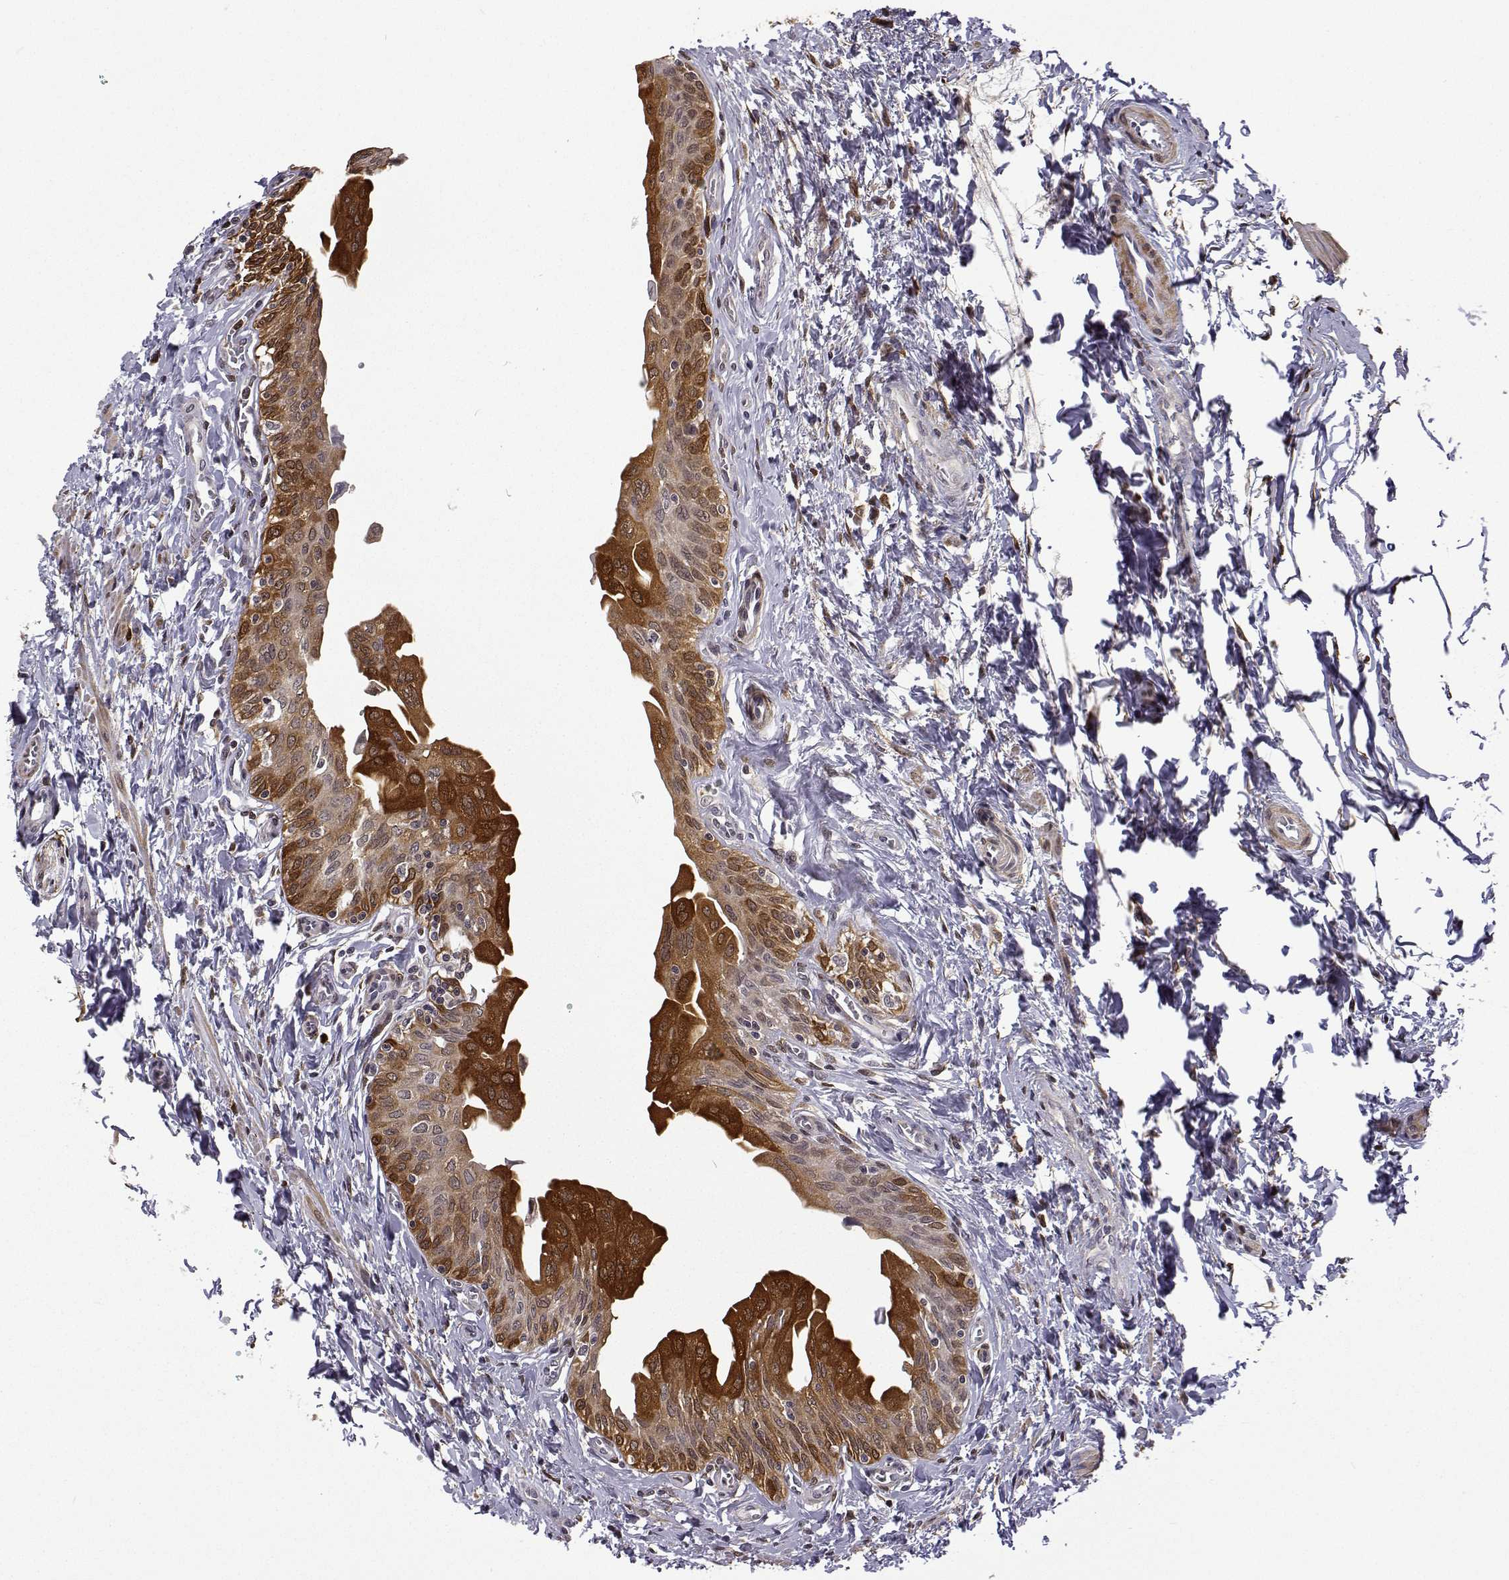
{"staining": {"intensity": "strong", "quantity": ">75%", "location": "cytoplasmic/membranous"}, "tissue": "urinary bladder", "cell_type": "Urothelial cells", "image_type": "normal", "snomed": [{"axis": "morphology", "description": "Normal tissue, NOS"}, {"axis": "topography", "description": "Urinary bladder"}], "caption": "Protein staining reveals strong cytoplasmic/membranous positivity in approximately >75% of urothelial cells in normal urinary bladder. The staining is performed using DAB brown chromogen to label protein expression. The nuclei are counter-stained blue using hematoxylin.", "gene": "PHGDH", "patient": {"sex": "male", "age": 56}}